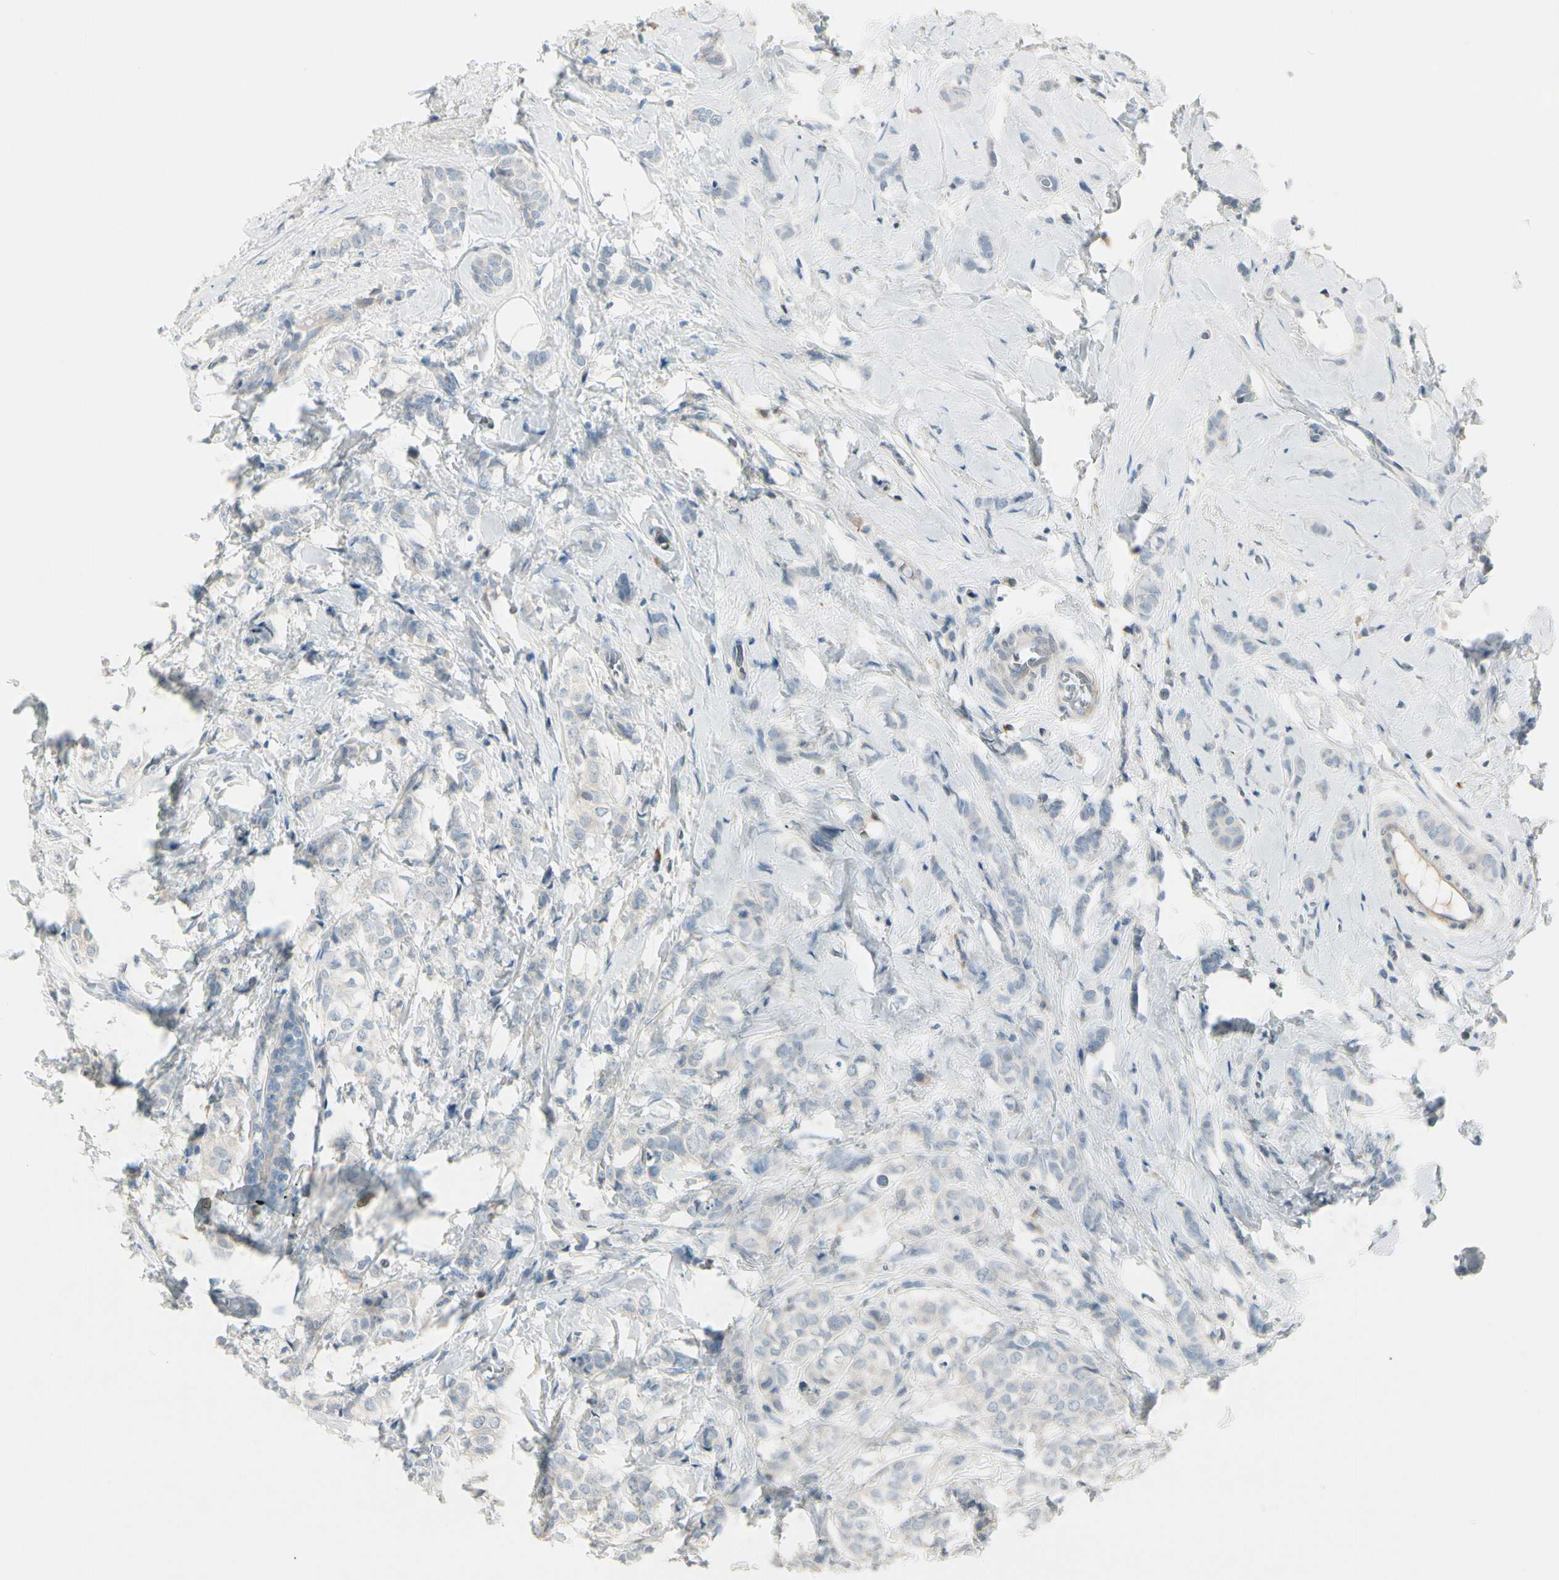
{"staining": {"intensity": "negative", "quantity": "none", "location": "none"}, "tissue": "breast cancer", "cell_type": "Tumor cells", "image_type": "cancer", "snomed": [{"axis": "morphology", "description": "Lobular carcinoma"}, {"axis": "topography", "description": "Breast"}], "caption": "Breast cancer (lobular carcinoma) stained for a protein using IHC reveals no positivity tumor cells.", "gene": "CYP2E1", "patient": {"sex": "female", "age": 60}}